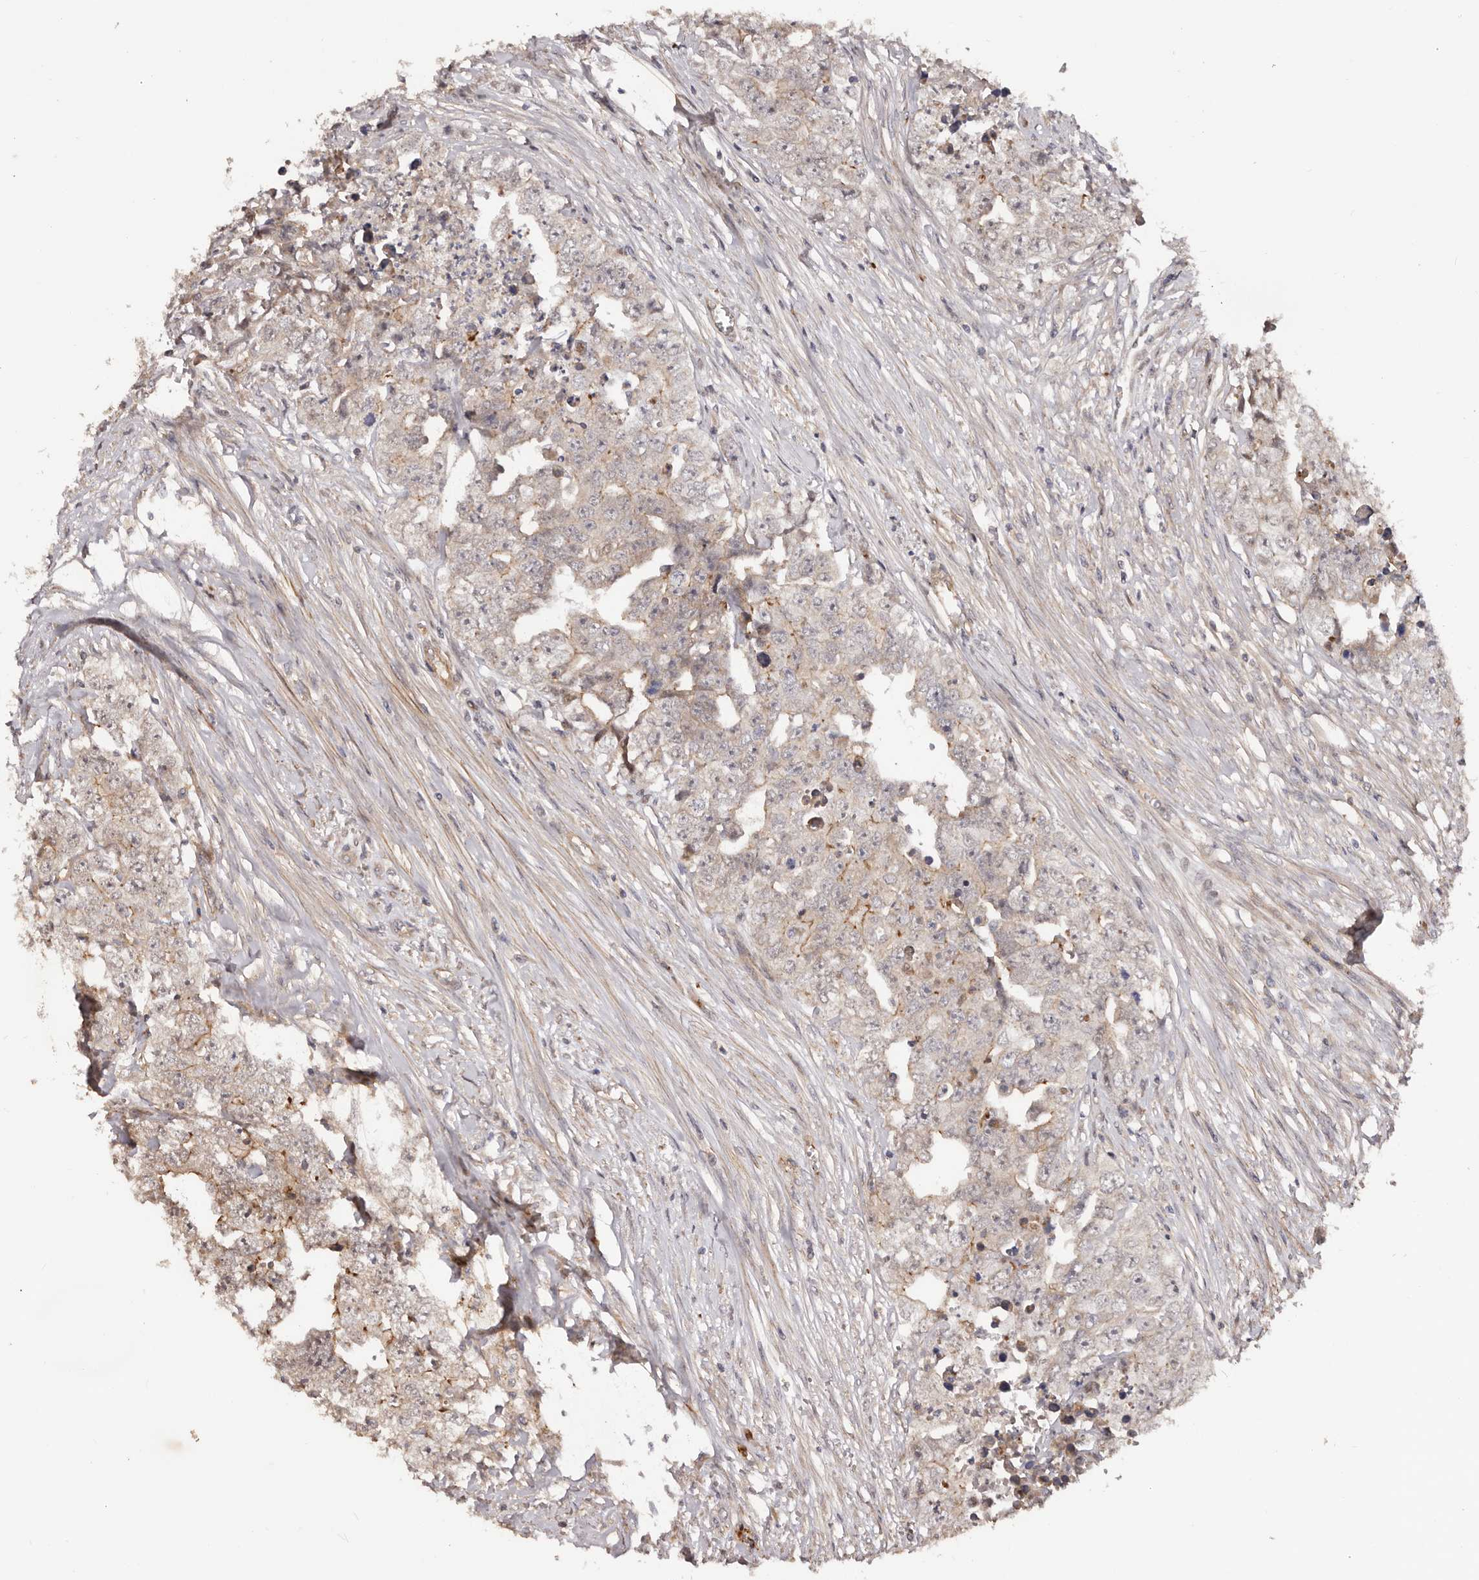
{"staining": {"intensity": "negative", "quantity": "none", "location": "none"}, "tissue": "testis cancer", "cell_type": "Tumor cells", "image_type": "cancer", "snomed": [{"axis": "morphology", "description": "Seminoma, NOS"}, {"axis": "morphology", "description": "Carcinoma, Embryonal, NOS"}, {"axis": "topography", "description": "Testis"}], "caption": "An image of human testis seminoma is negative for staining in tumor cells. Brightfield microscopy of immunohistochemistry stained with DAB (brown) and hematoxylin (blue), captured at high magnification.", "gene": "GTPBP1", "patient": {"sex": "male", "age": 43}}